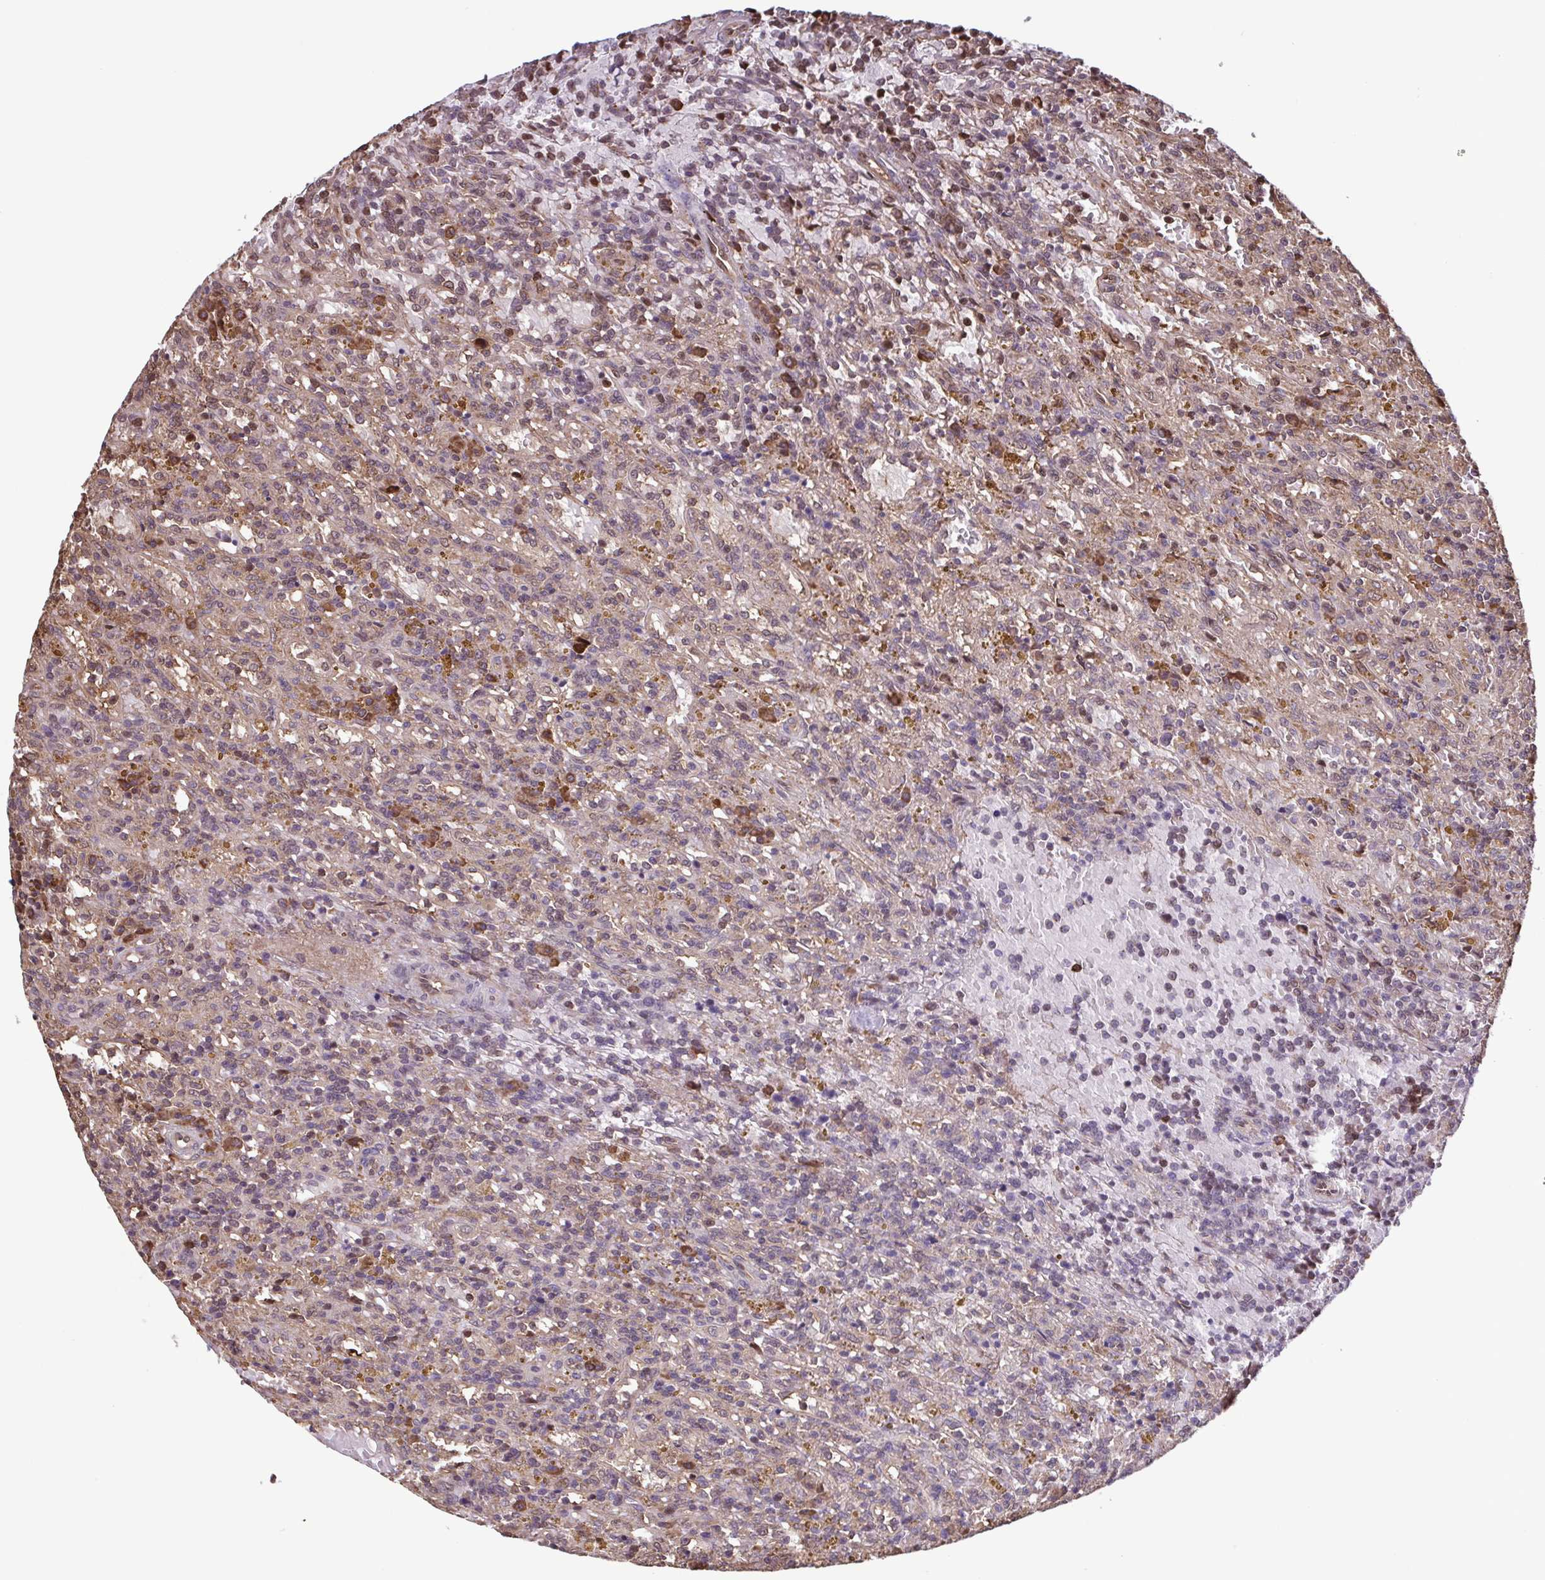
{"staining": {"intensity": "negative", "quantity": "none", "location": "none"}, "tissue": "lymphoma", "cell_type": "Tumor cells", "image_type": "cancer", "snomed": [{"axis": "morphology", "description": "Malignant lymphoma, non-Hodgkin's type, Low grade"}, {"axis": "topography", "description": "Spleen"}], "caption": "The histopathology image demonstrates no significant staining in tumor cells of malignant lymphoma, non-Hodgkin's type (low-grade). (Stains: DAB (3,3'-diaminobenzidine) immunohistochemistry with hematoxylin counter stain, Microscopy: brightfield microscopy at high magnification).", "gene": "SEC63", "patient": {"sex": "female", "age": 65}}